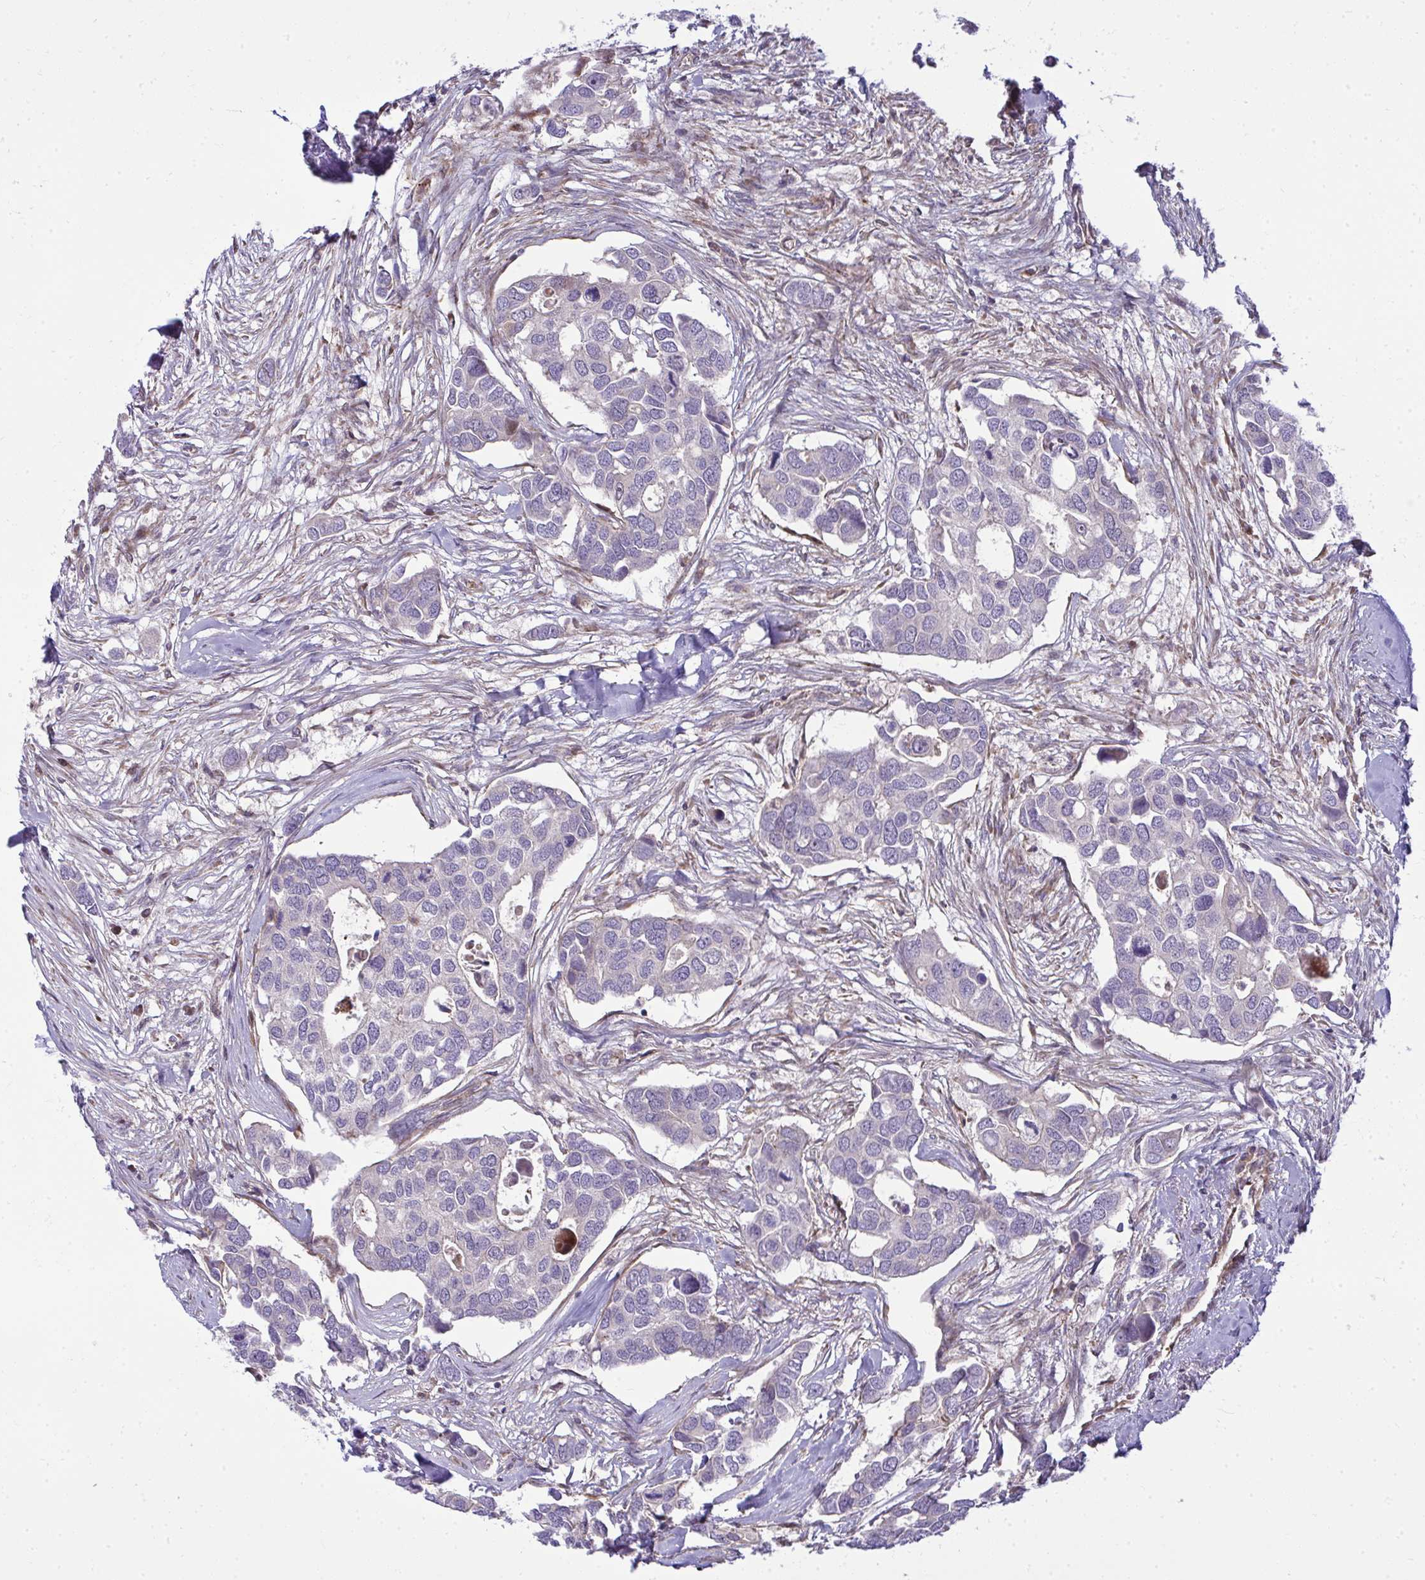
{"staining": {"intensity": "negative", "quantity": "none", "location": "none"}, "tissue": "breast cancer", "cell_type": "Tumor cells", "image_type": "cancer", "snomed": [{"axis": "morphology", "description": "Duct carcinoma"}, {"axis": "topography", "description": "Breast"}], "caption": "Breast cancer (infiltrating ductal carcinoma) was stained to show a protein in brown. There is no significant expression in tumor cells.", "gene": "ZSCAN9", "patient": {"sex": "female", "age": 83}}